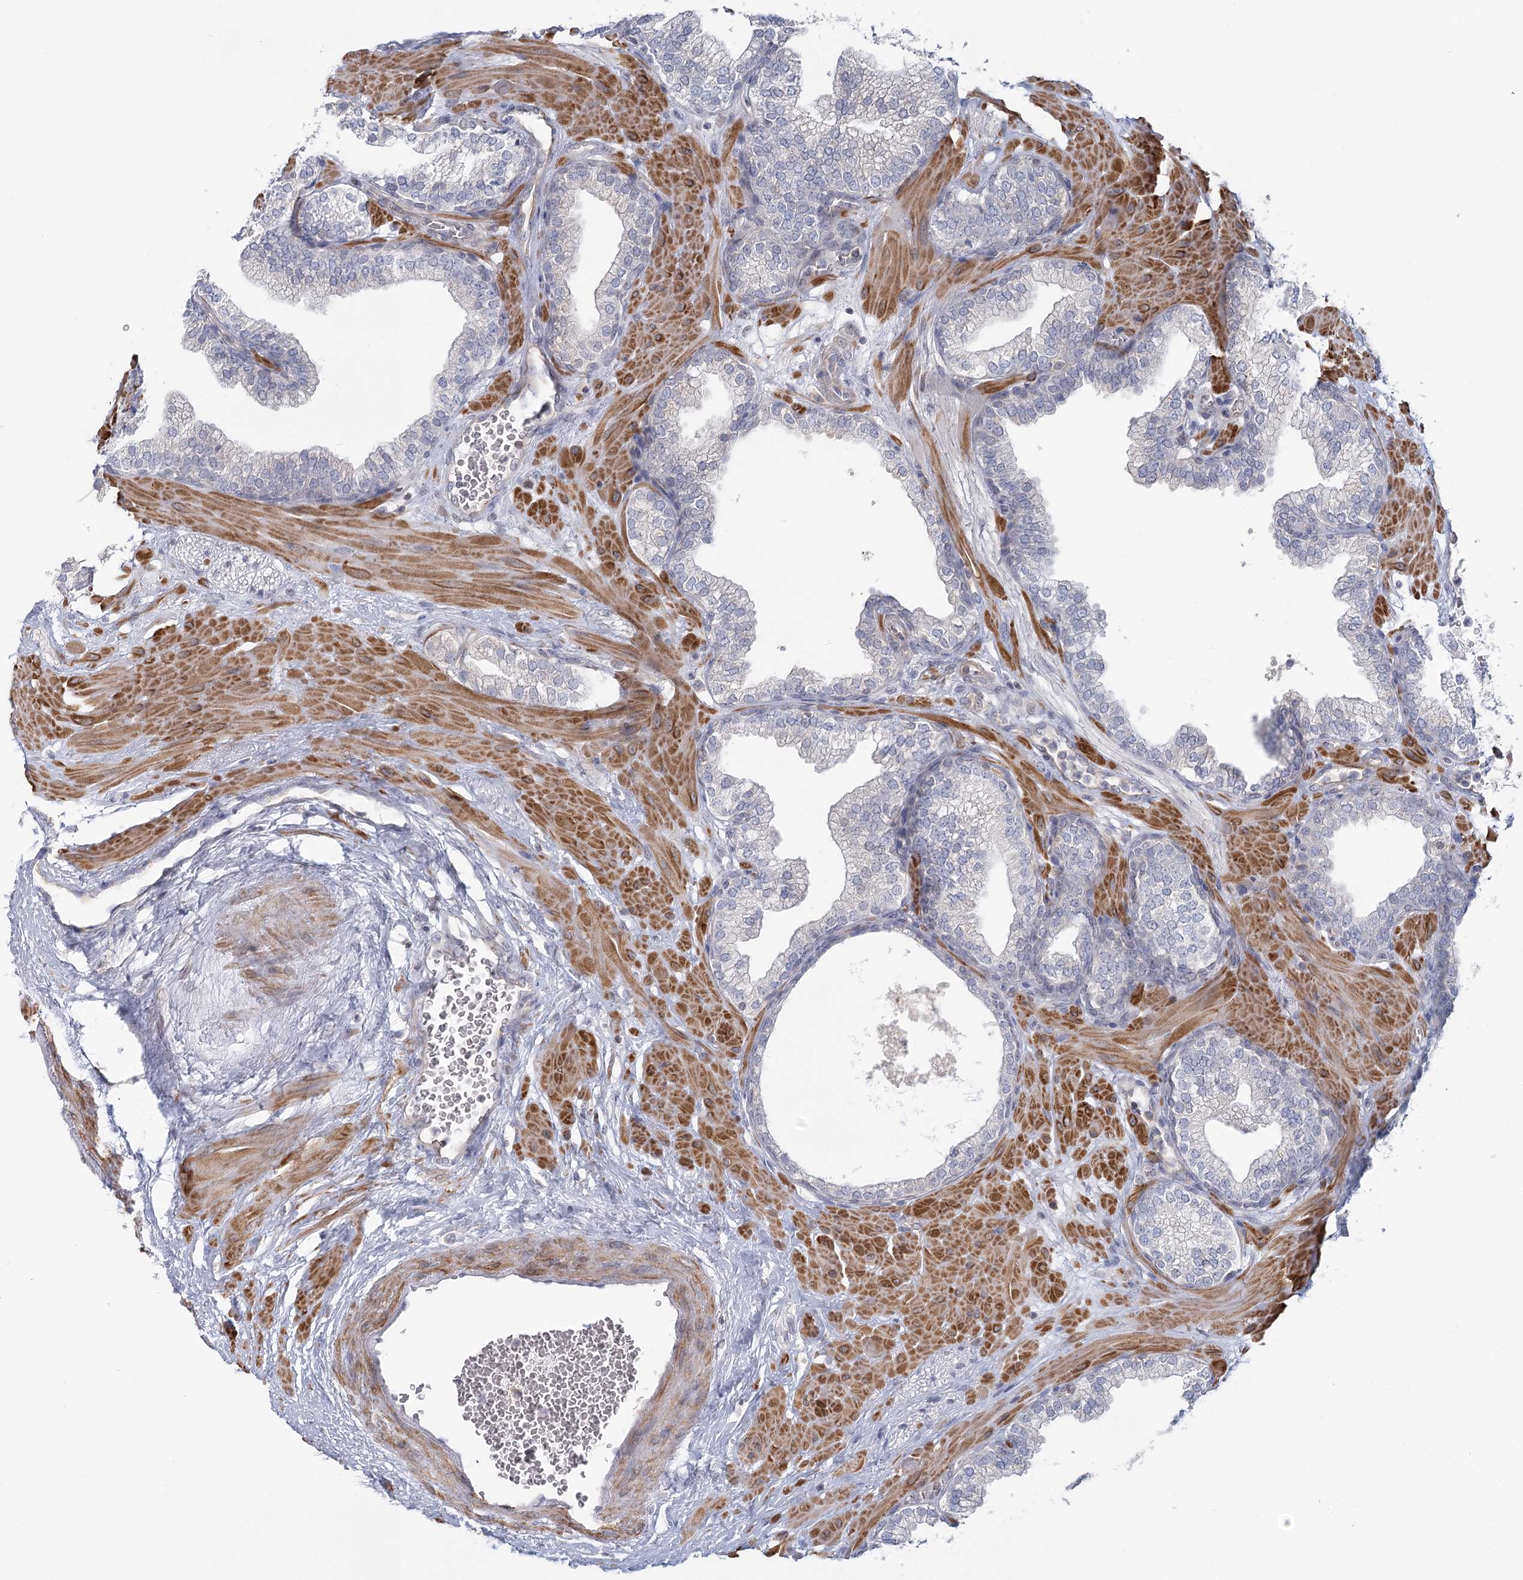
{"staining": {"intensity": "negative", "quantity": "none", "location": "none"}, "tissue": "prostate", "cell_type": "Glandular cells", "image_type": "normal", "snomed": [{"axis": "morphology", "description": "Normal tissue, NOS"}, {"axis": "morphology", "description": "Urothelial carcinoma, Low grade"}, {"axis": "topography", "description": "Urinary bladder"}, {"axis": "topography", "description": "Prostate"}], "caption": "IHC histopathology image of normal prostate stained for a protein (brown), which exhibits no positivity in glandular cells. (Immunohistochemistry (ihc), brightfield microscopy, high magnification).", "gene": "USP11", "patient": {"sex": "male", "age": 60}}